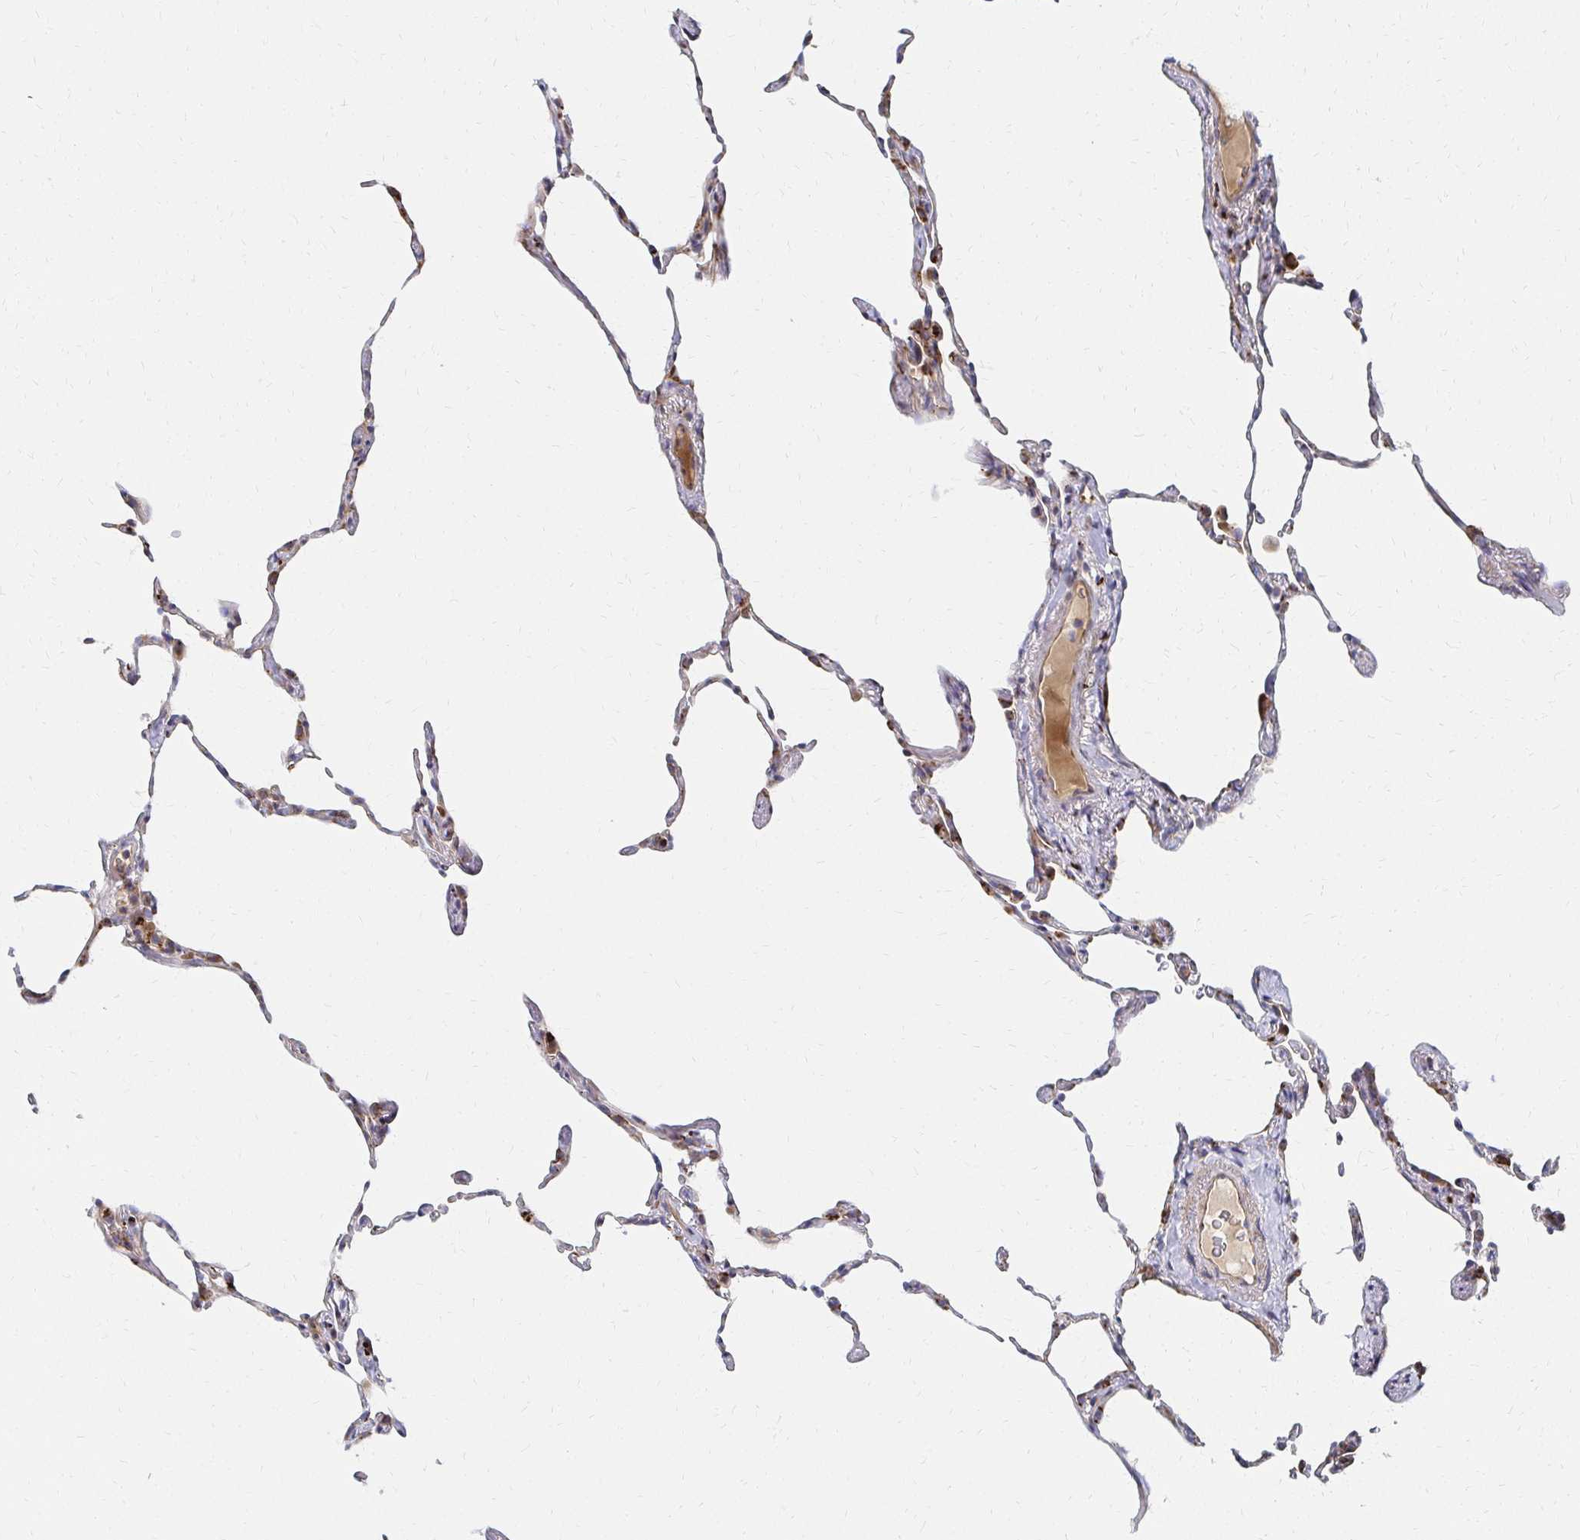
{"staining": {"intensity": "moderate", "quantity": "25%-75%", "location": "cytoplasmic/membranous"}, "tissue": "lung", "cell_type": "Alveolar cells", "image_type": "normal", "snomed": [{"axis": "morphology", "description": "Normal tissue, NOS"}, {"axis": "topography", "description": "Lung"}], "caption": "A high-resolution image shows immunohistochemistry (IHC) staining of normal lung, which displays moderate cytoplasmic/membranous positivity in about 25%-75% of alveolar cells.", "gene": "MAN1A1", "patient": {"sex": "female", "age": 57}}